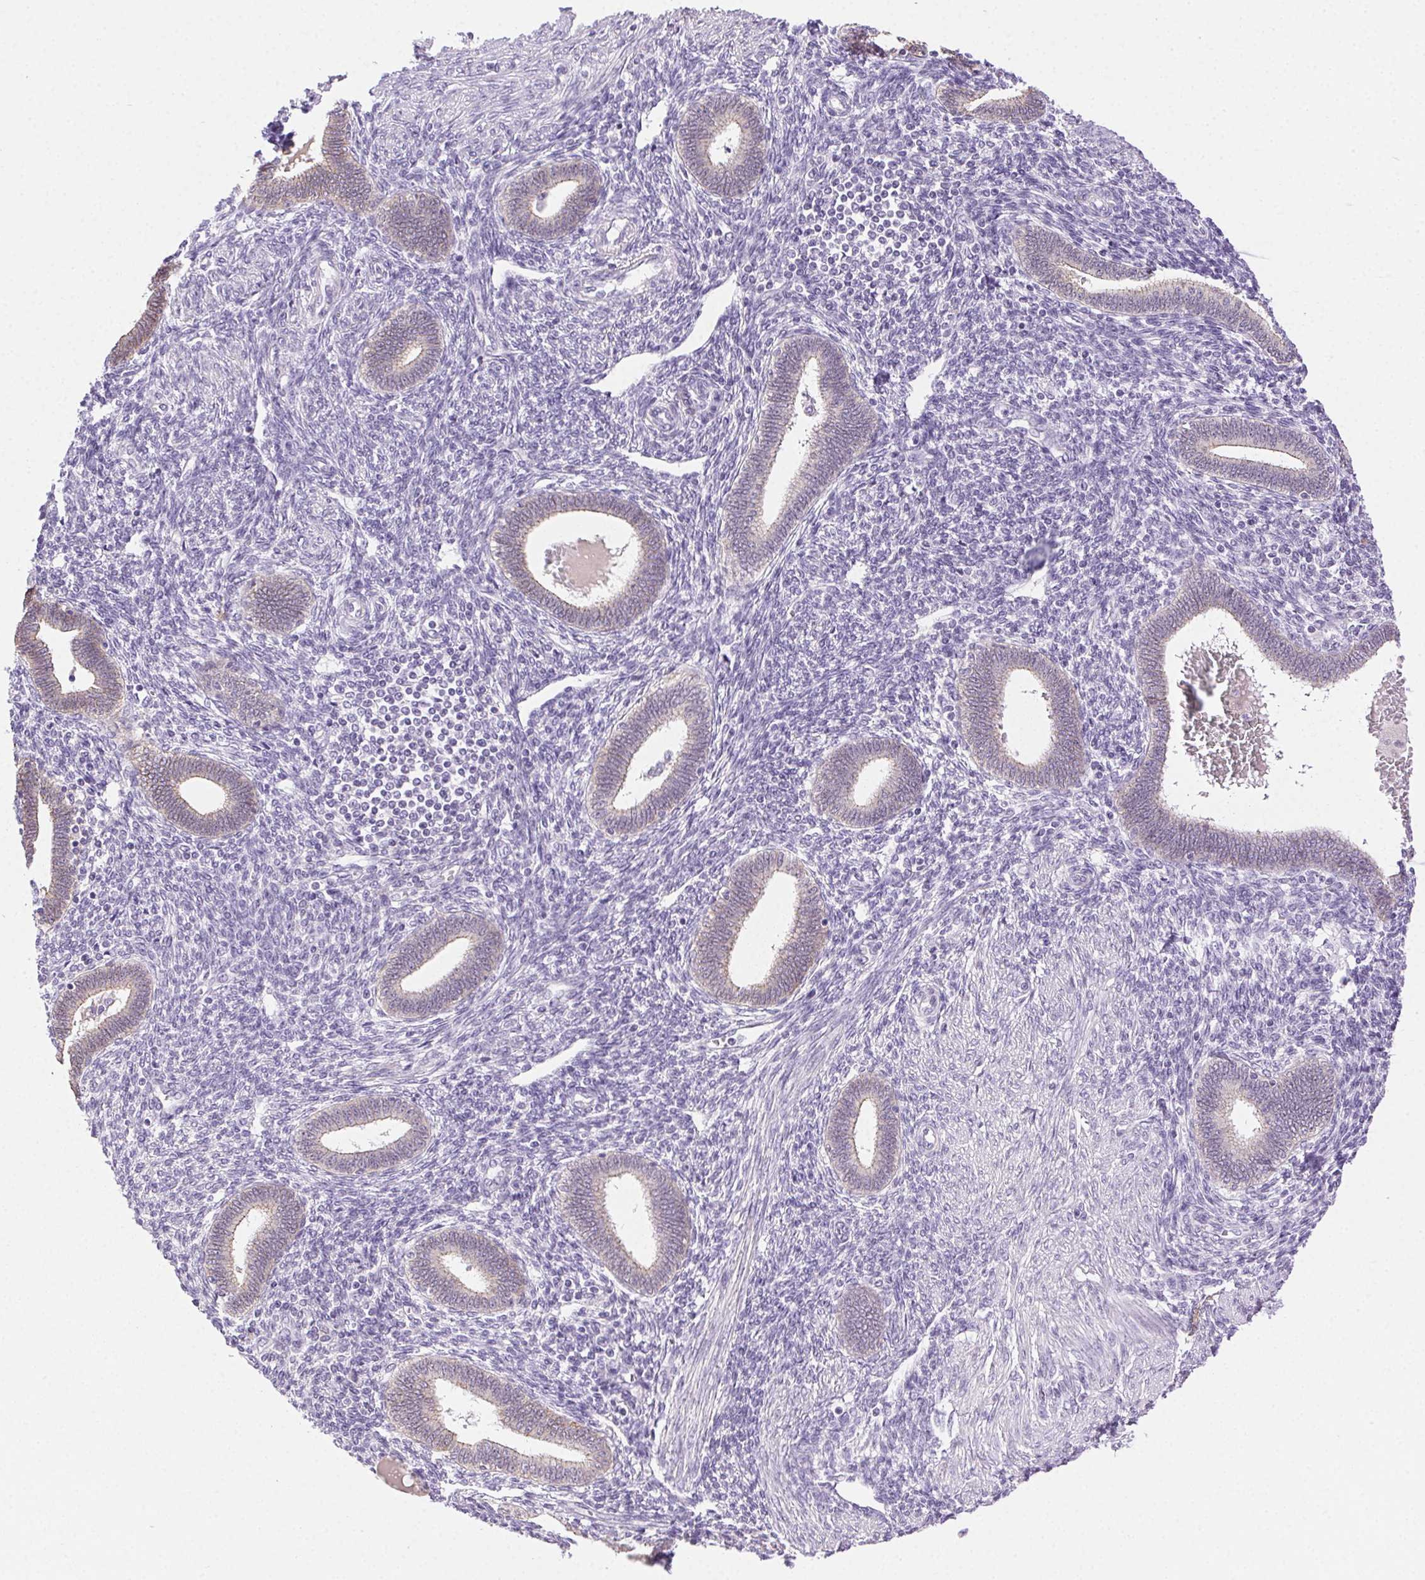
{"staining": {"intensity": "negative", "quantity": "none", "location": "none"}, "tissue": "endometrium", "cell_type": "Cells in endometrial stroma", "image_type": "normal", "snomed": [{"axis": "morphology", "description": "Normal tissue, NOS"}, {"axis": "topography", "description": "Endometrium"}], "caption": "There is no significant expression in cells in endometrial stroma of endometrium.", "gene": "CLDN10", "patient": {"sex": "female", "age": 42}}